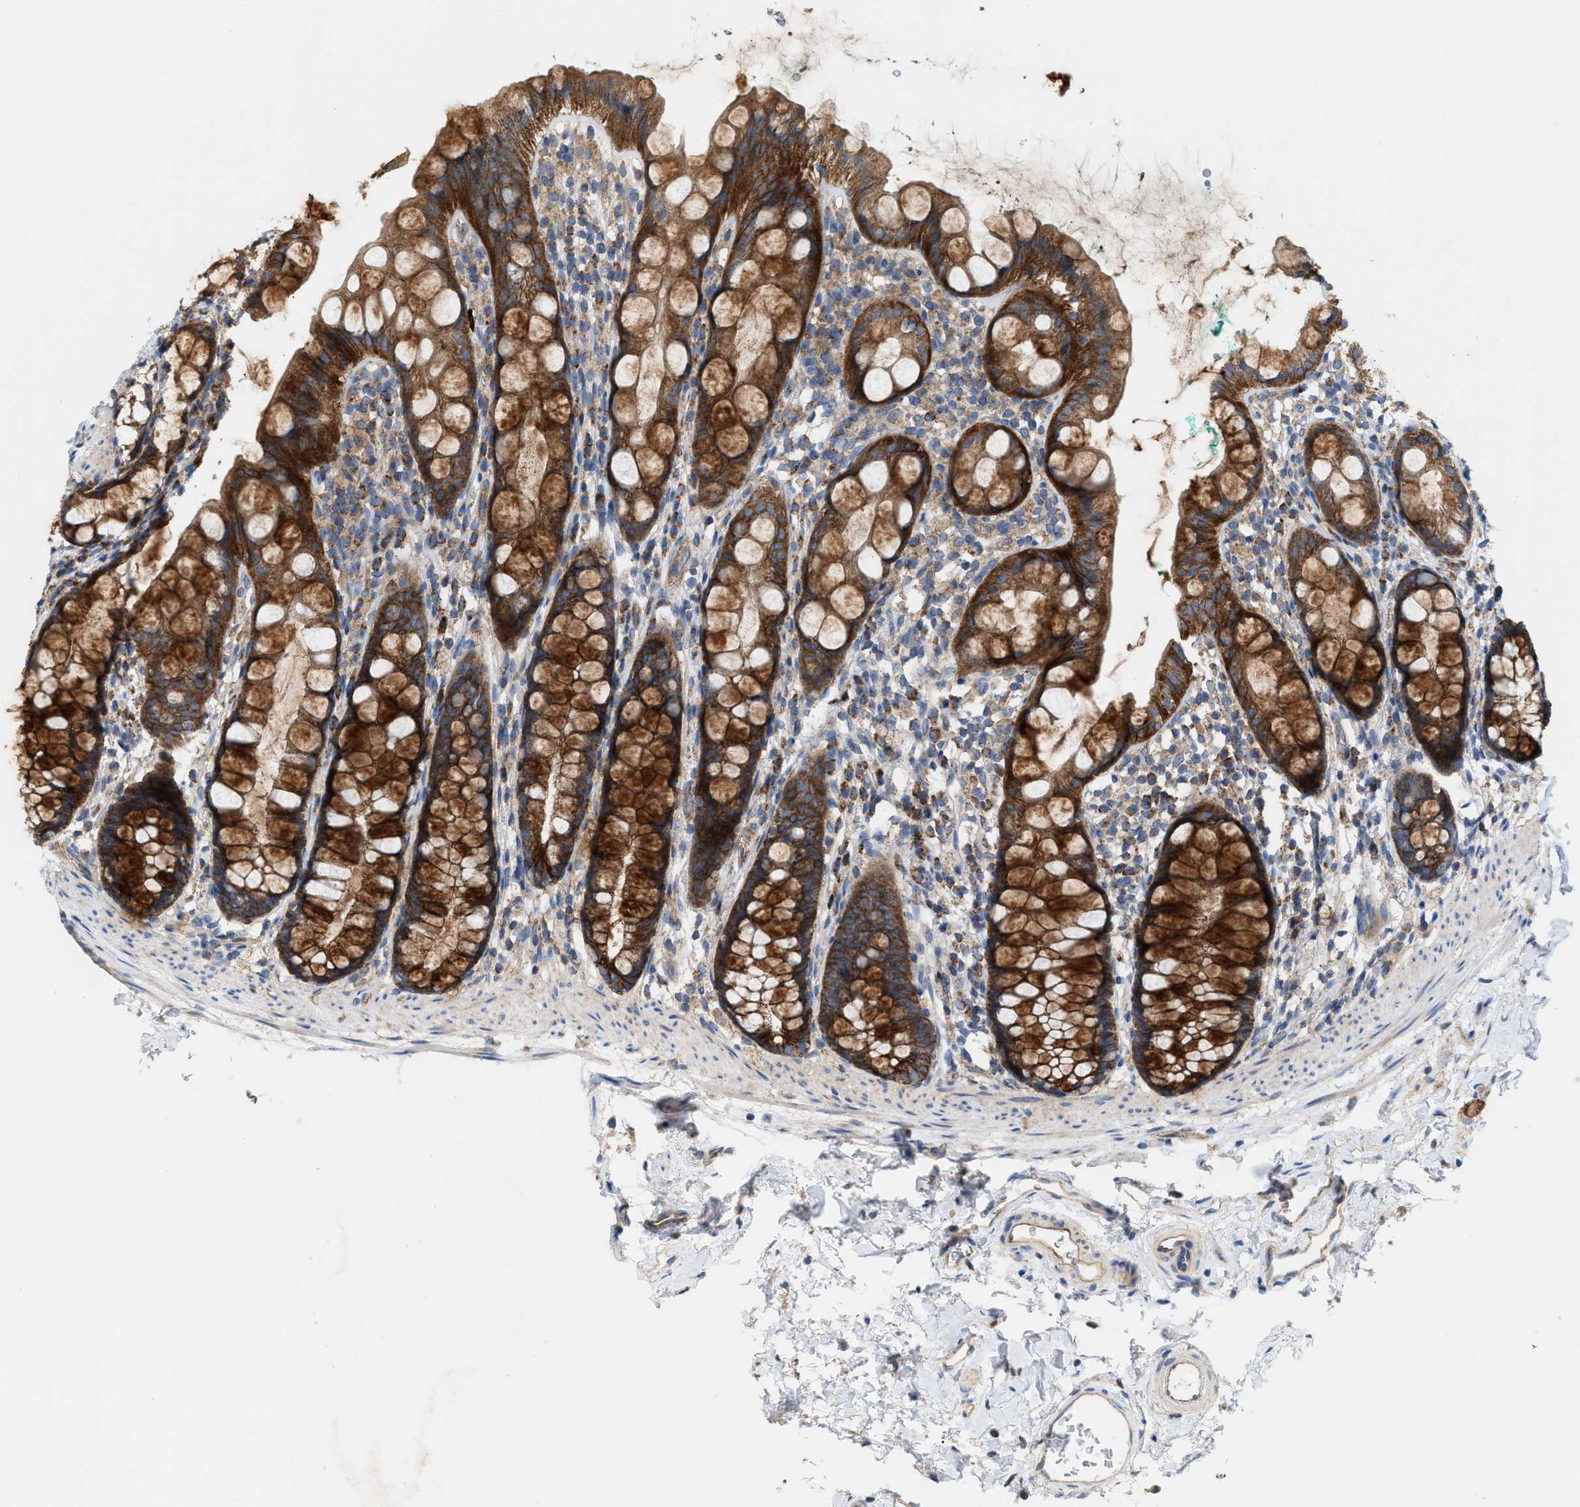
{"staining": {"intensity": "strong", "quantity": ">75%", "location": "cytoplasmic/membranous"}, "tissue": "rectum", "cell_type": "Glandular cells", "image_type": "normal", "snomed": [{"axis": "morphology", "description": "Normal tissue, NOS"}, {"axis": "topography", "description": "Rectum"}], "caption": "Protein analysis of normal rectum exhibits strong cytoplasmic/membranous staining in about >75% of glandular cells.", "gene": "OXSM", "patient": {"sex": "female", "age": 65}}